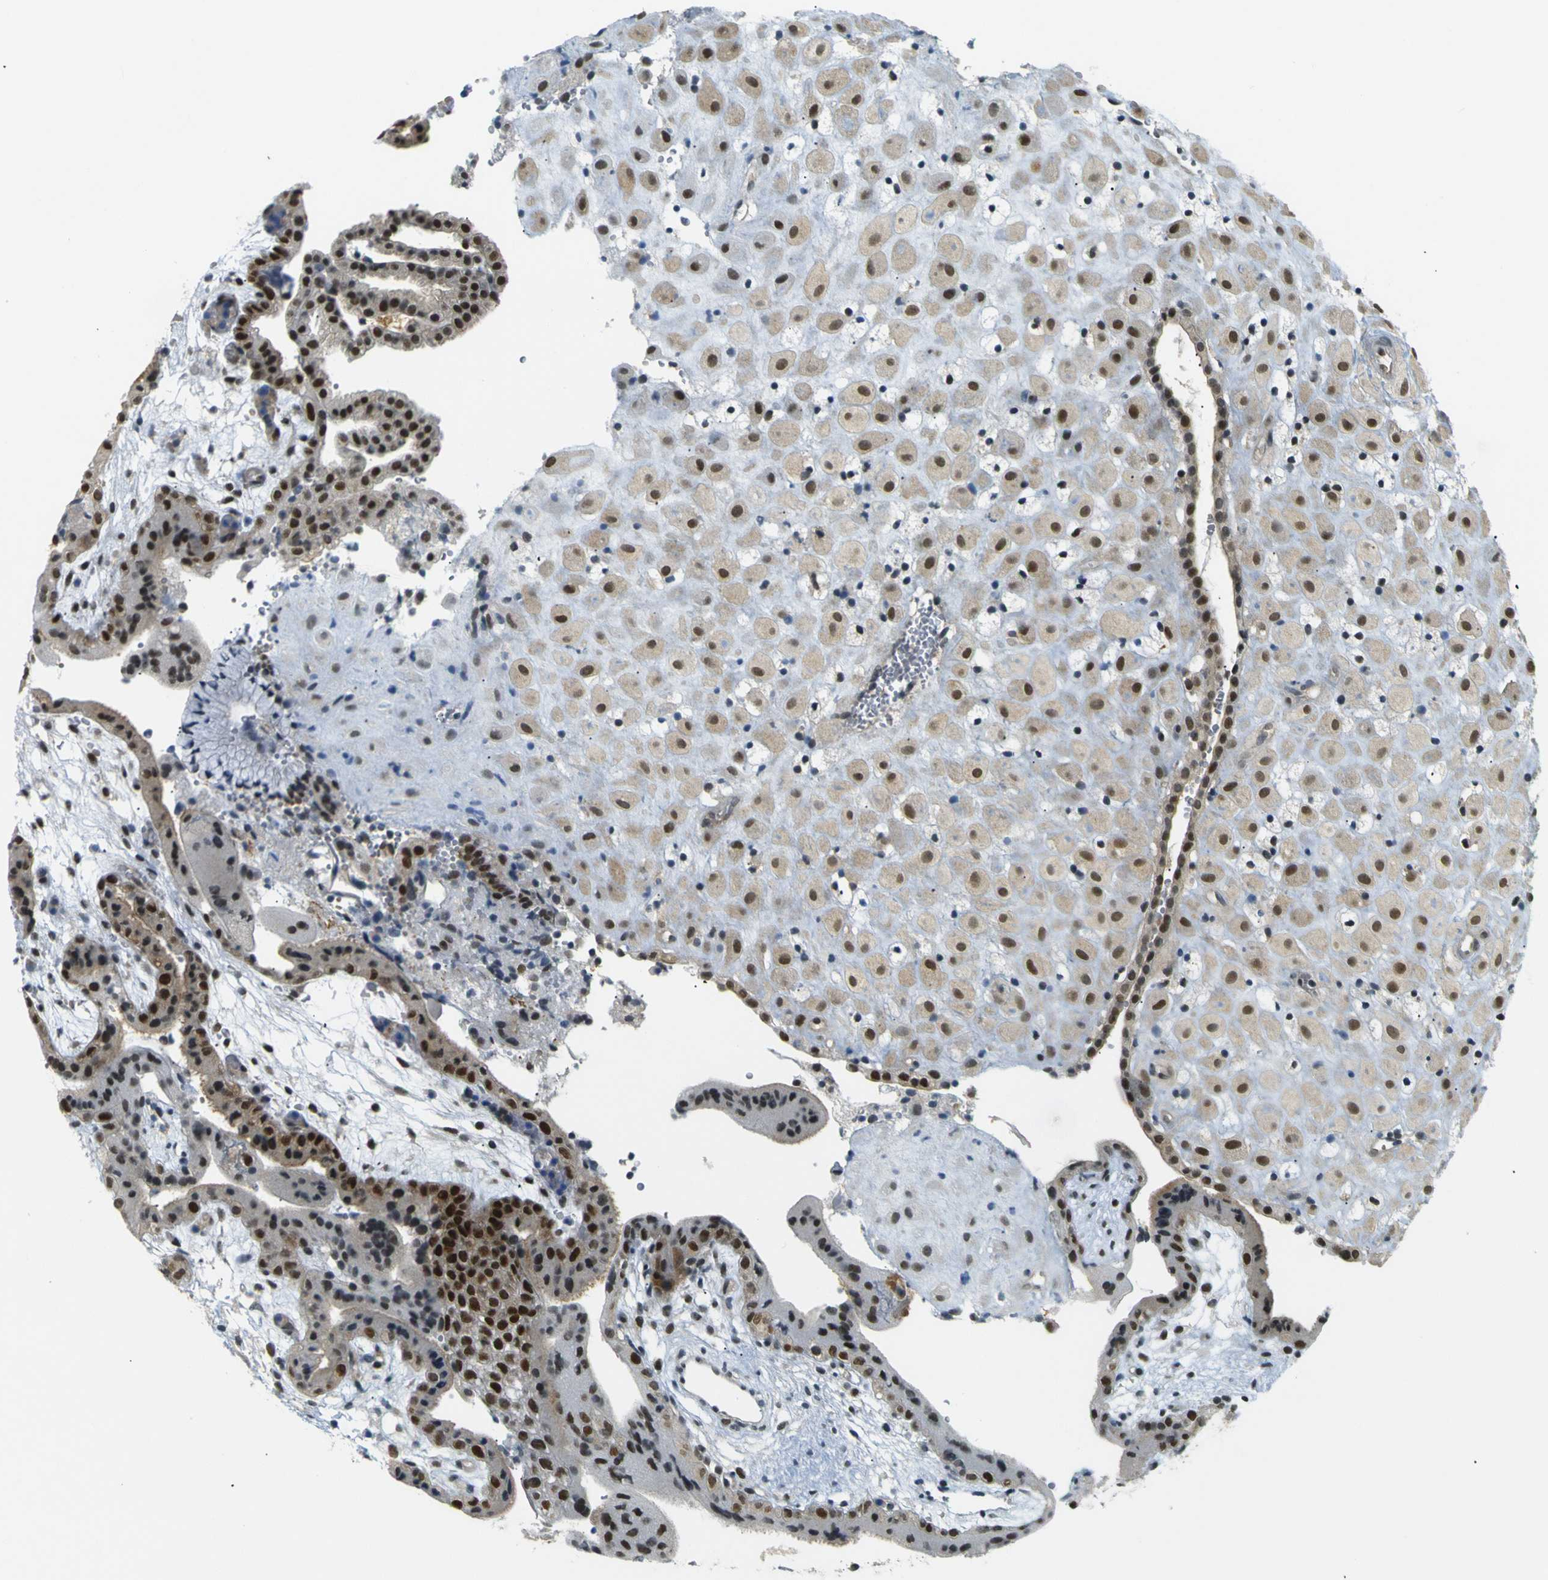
{"staining": {"intensity": "moderate", "quantity": ">75%", "location": "cytoplasmic/membranous,nuclear"}, "tissue": "placenta", "cell_type": "Decidual cells", "image_type": "normal", "snomed": [{"axis": "morphology", "description": "Normal tissue, NOS"}, {"axis": "topography", "description": "Placenta"}], "caption": "A medium amount of moderate cytoplasmic/membranous,nuclear expression is identified in about >75% of decidual cells in normal placenta.", "gene": "SKP1", "patient": {"sex": "female", "age": 18}}